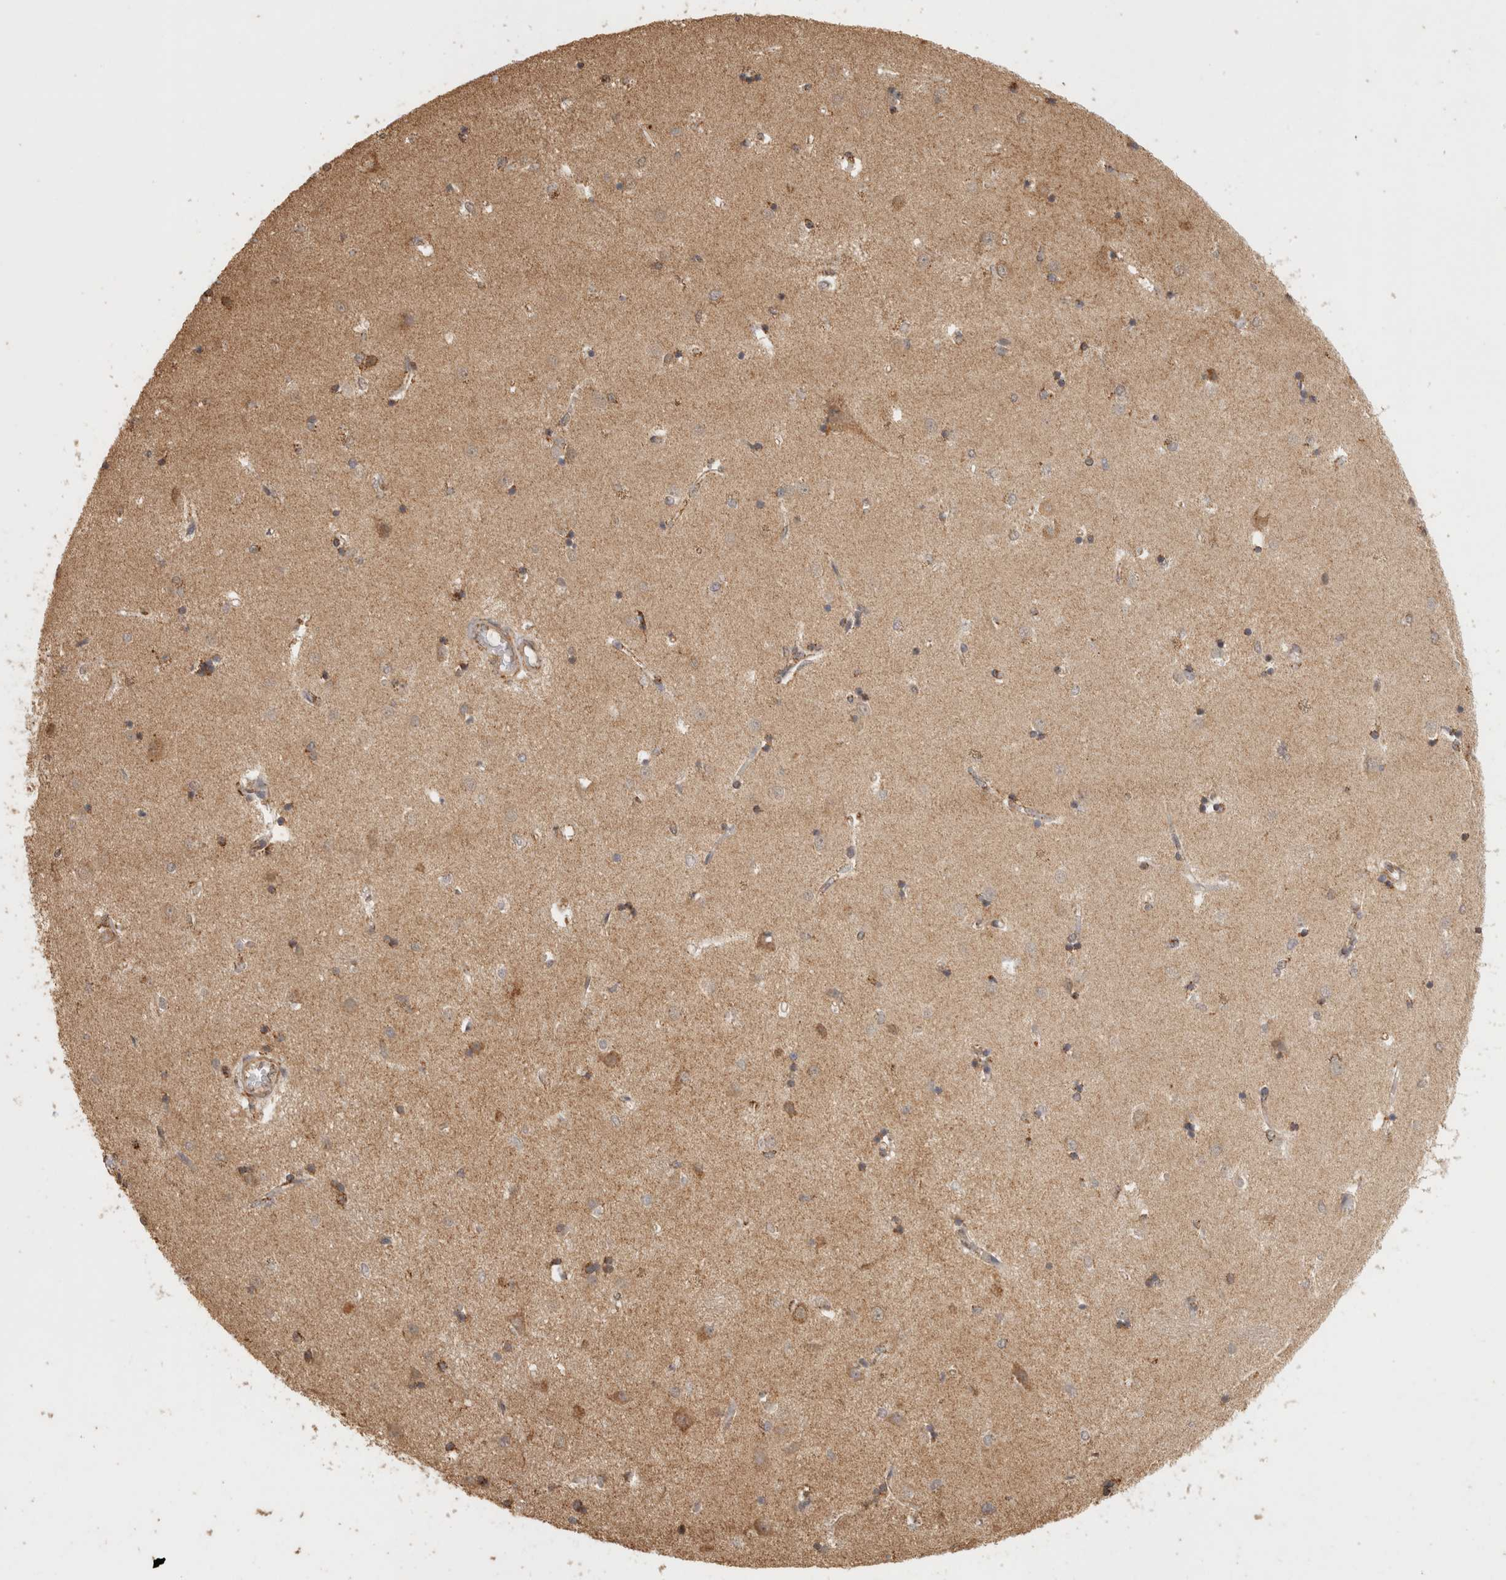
{"staining": {"intensity": "moderate", "quantity": ">75%", "location": "cytoplasmic/membranous"}, "tissue": "caudate", "cell_type": "Glial cells", "image_type": "normal", "snomed": [{"axis": "morphology", "description": "Normal tissue, NOS"}, {"axis": "topography", "description": "Lateral ventricle wall"}], "caption": "Immunohistochemical staining of normal human caudate reveals medium levels of moderate cytoplasmic/membranous positivity in about >75% of glial cells. (Stains: DAB (3,3'-diaminobenzidine) in brown, nuclei in blue, Microscopy: brightfield microscopy at high magnification).", "gene": "BNIP3L", "patient": {"sex": "male", "age": 45}}